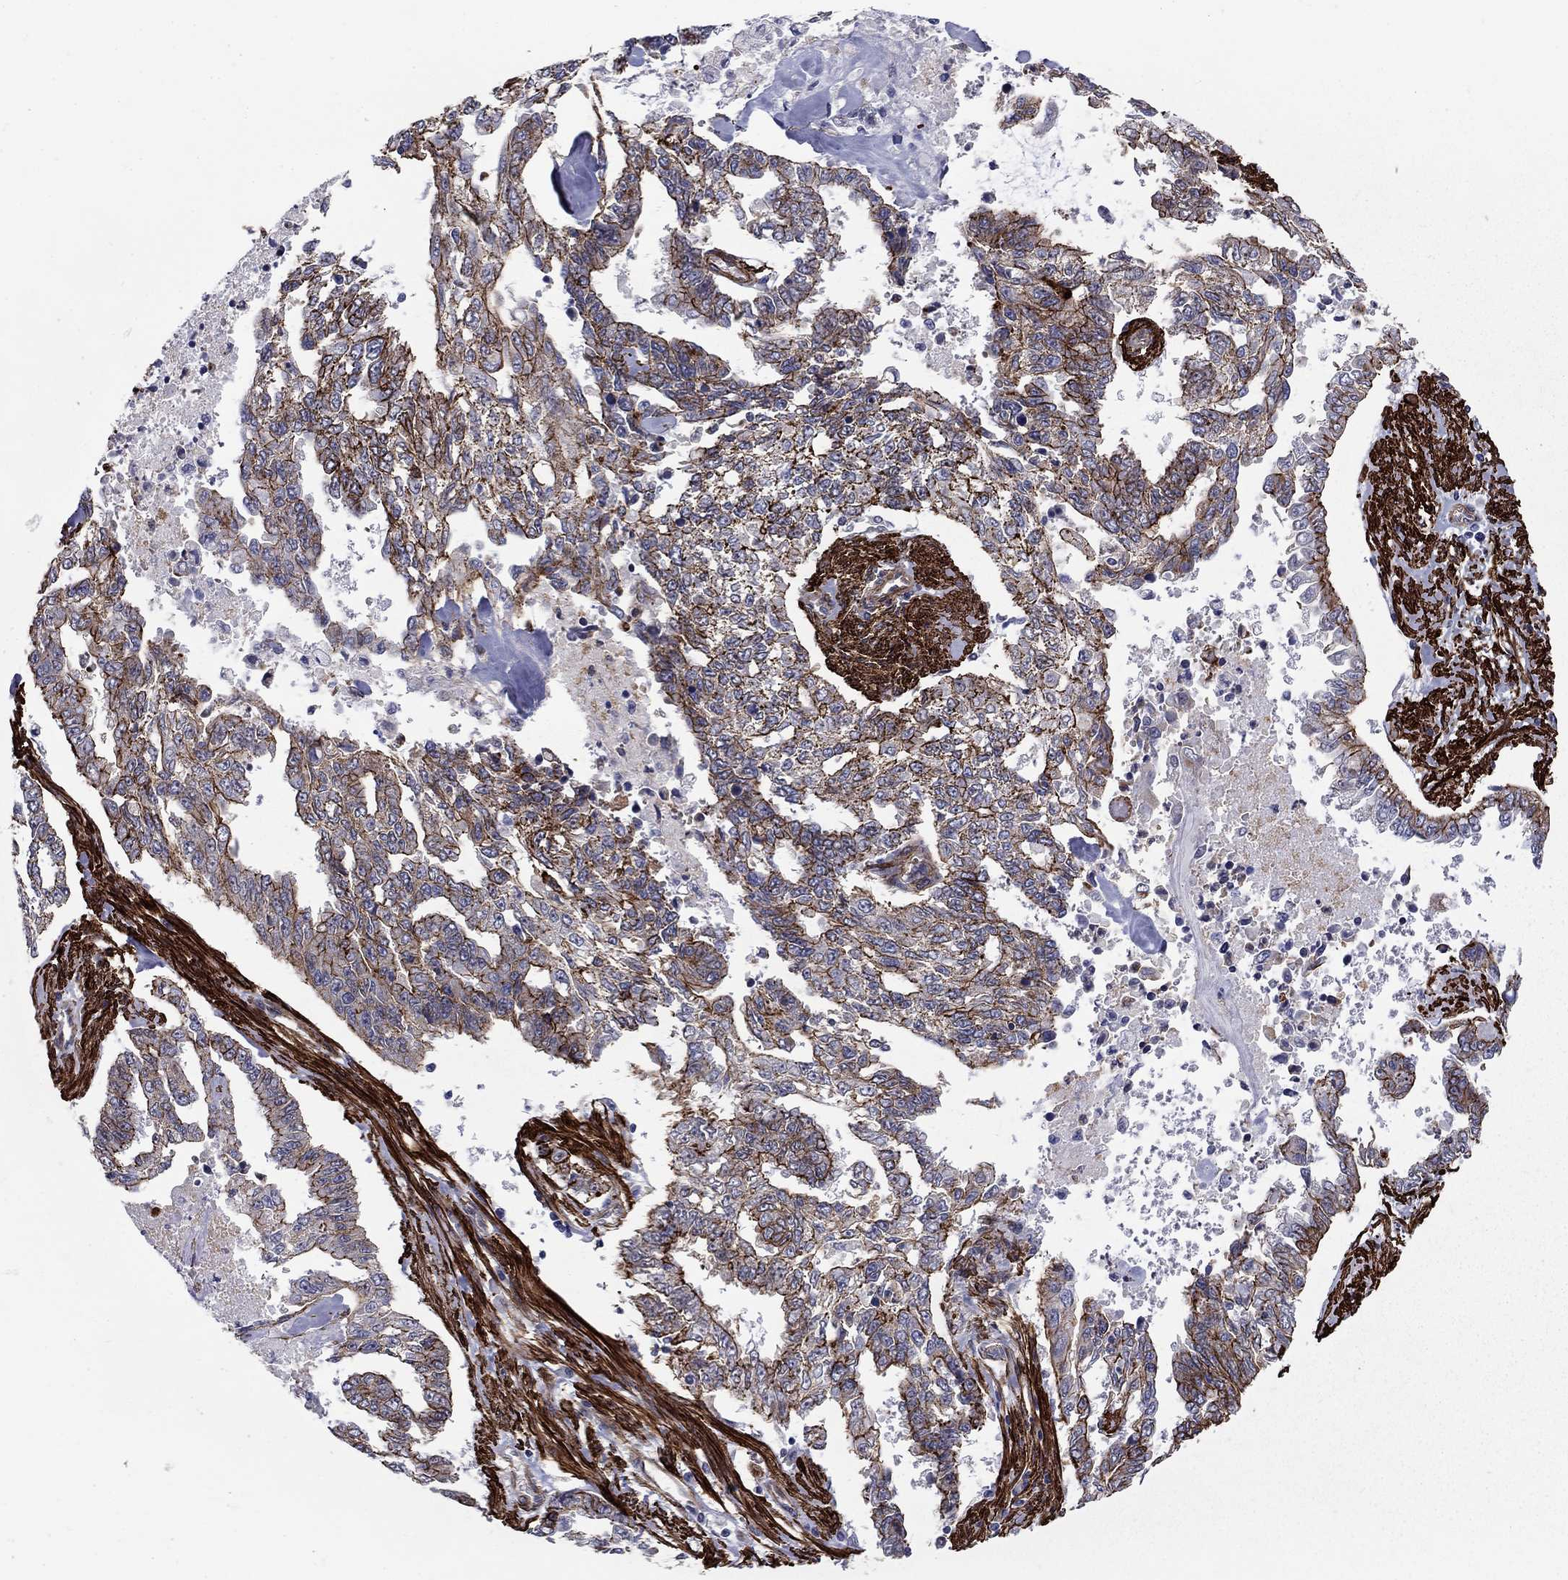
{"staining": {"intensity": "moderate", "quantity": ">75%", "location": "cytoplasmic/membranous"}, "tissue": "endometrial cancer", "cell_type": "Tumor cells", "image_type": "cancer", "snomed": [{"axis": "morphology", "description": "Adenocarcinoma, NOS"}, {"axis": "topography", "description": "Uterus"}], "caption": "This is an image of immunohistochemistry (IHC) staining of endometrial cancer, which shows moderate staining in the cytoplasmic/membranous of tumor cells.", "gene": "KRBA1", "patient": {"sex": "female", "age": 59}}